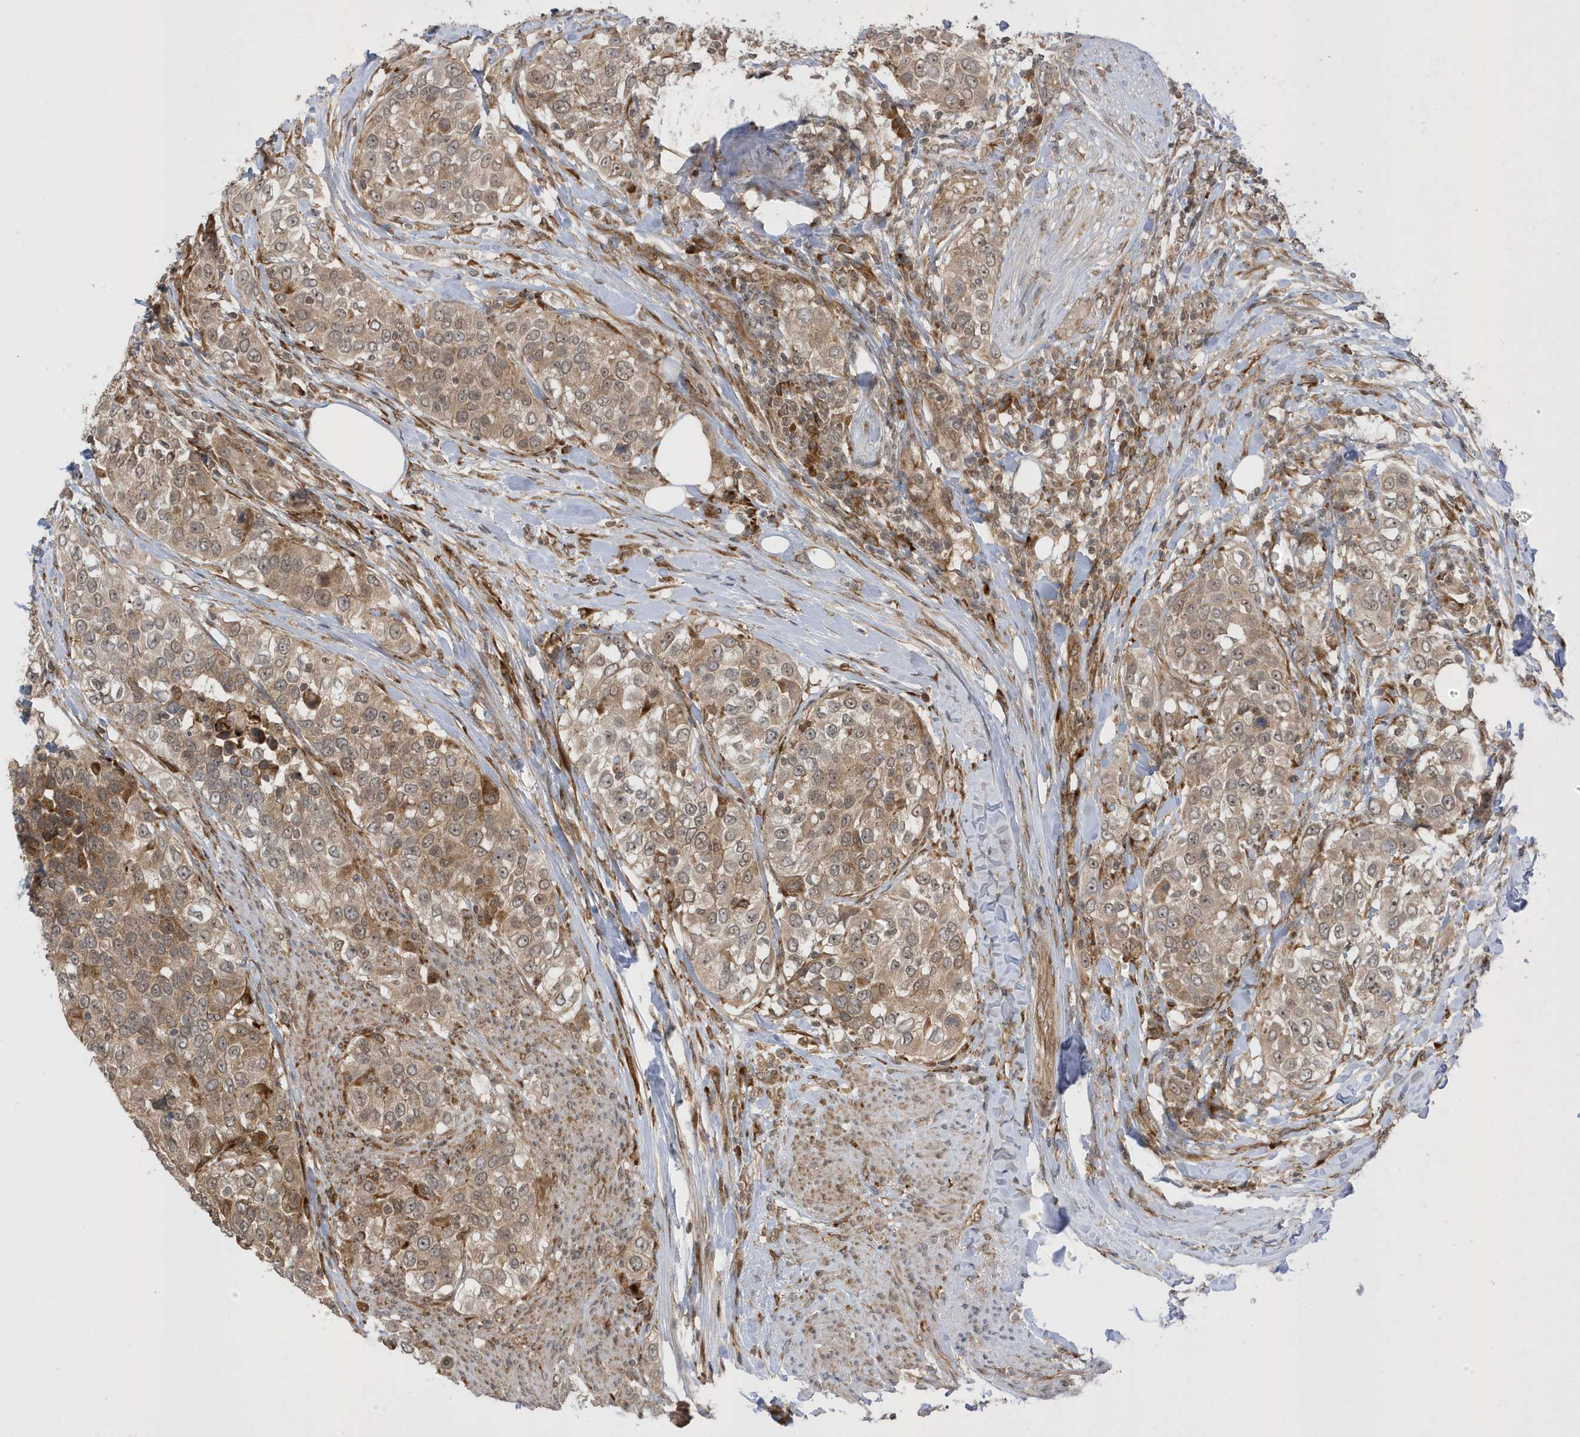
{"staining": {"intensity": "moderate", "quantity": ">75%", "location": "cytoplasmic/membranous"}, "tissue": "urothelial cancer", "cell_type": "Tumor cells", "image_type": "cancer", "snomed": [{"axis": "morphology", "description": "Urothelial carcinoma, High grade"}, {"axis": "topography", "description": "Urinary bladder"}], "caption": "Immunohistochemical staining of human urothelial cancer shows moderate cytoplasmic/membranous protein staining in about >75% of tumor cells. (Stains: DAB in brown, nuclei in blue, Microscopy: brightfield microscopy at high magnification).", "gene": "METTL21A", "patient": {"sex": "female", "age": 80}}